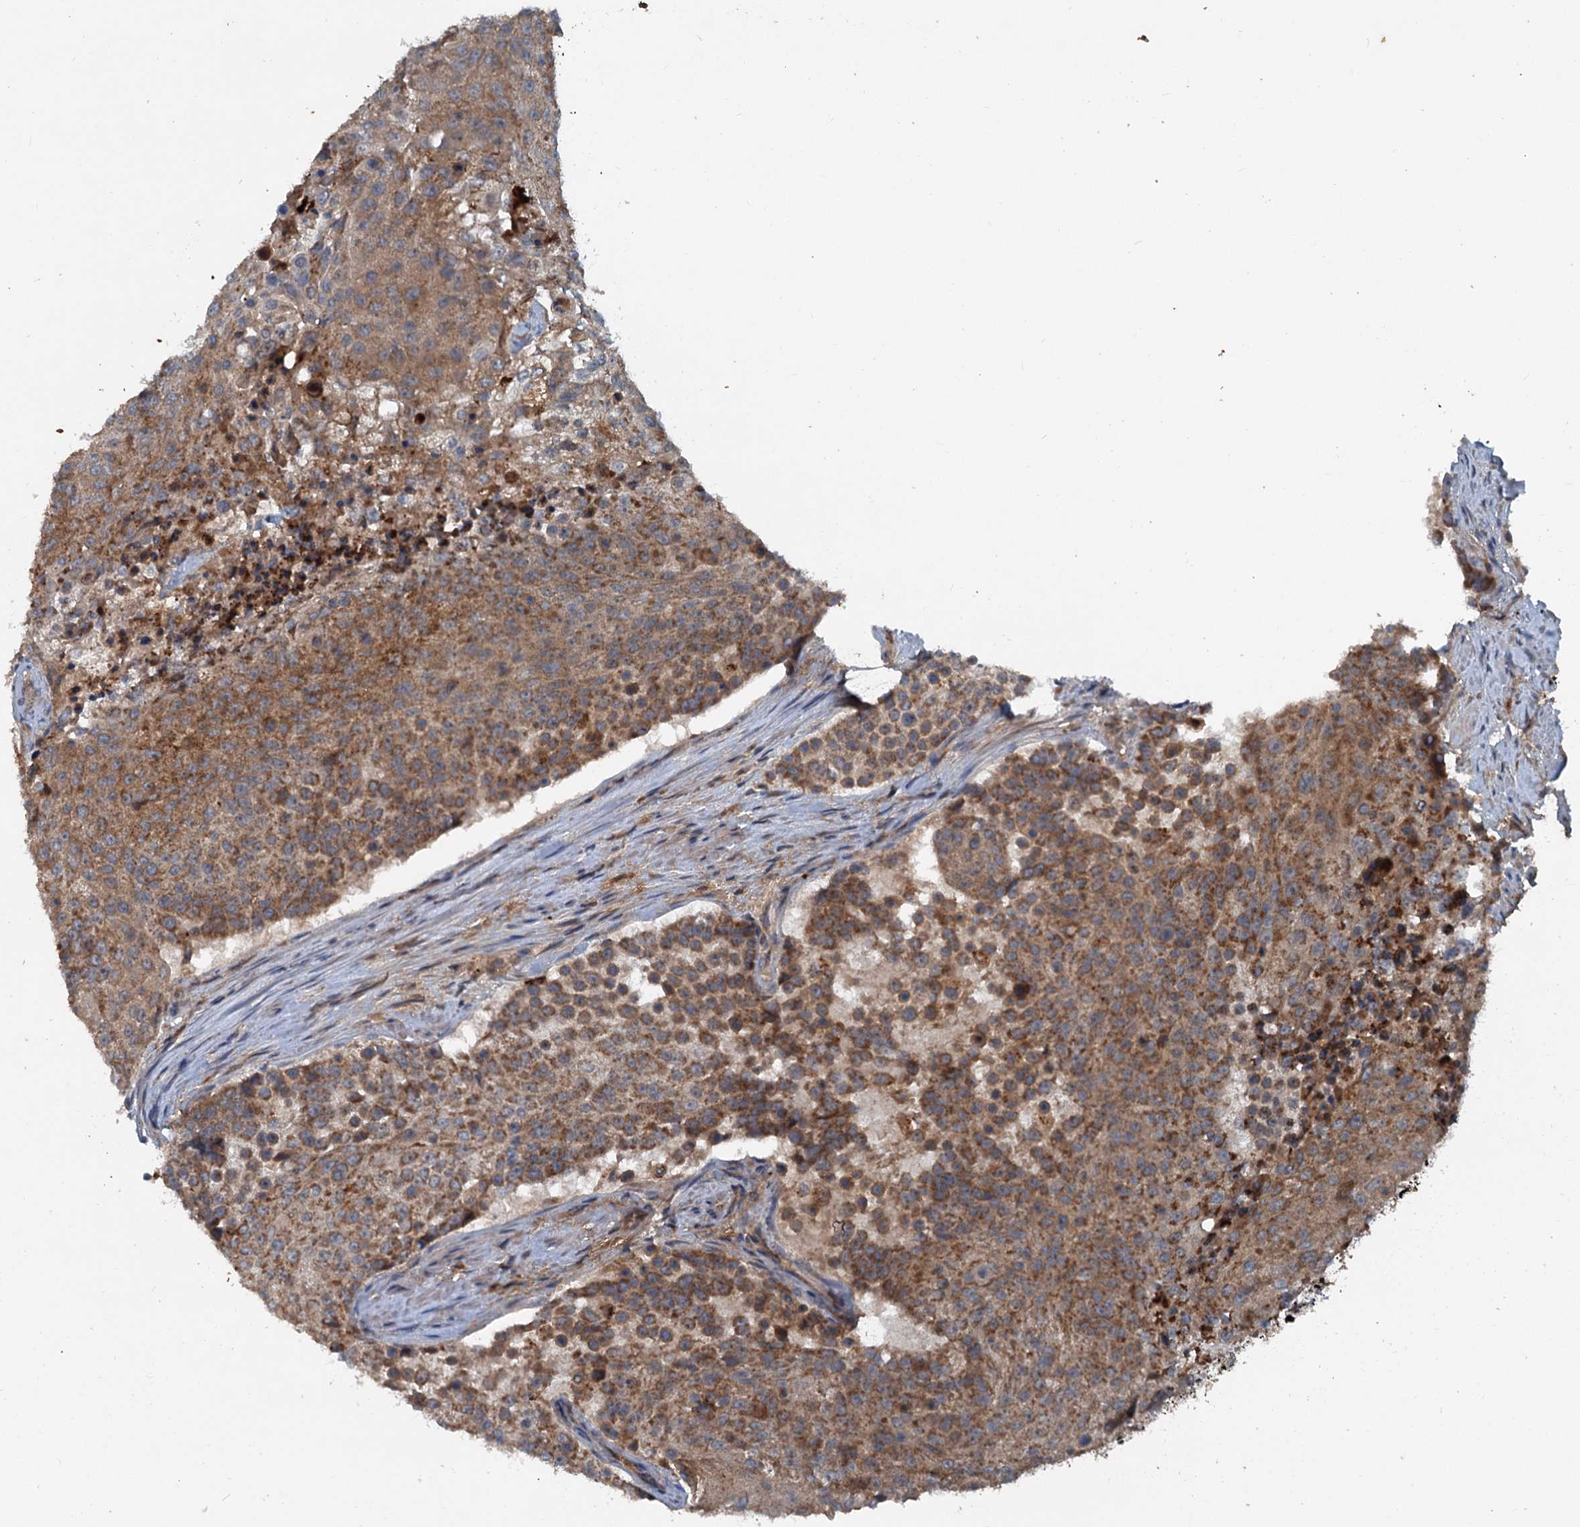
{"staining": {"intensity": "moderate", "quantity": ">75%", "location": "cytoplasmic/membranous"}, "tissue": "urothelial cancer", "cell_type": "Tumor cells", "image_type": "cancer", "snomed": [{"axis": "morphology", "description": "Urothelial carcinoma, High grade"}, {"axis": "topography", "description": "Urinary bladder"}], "caption": "Protein expression by immunohistochemistry displays moderate cytoplasmic/membranous expression in about >75% of tumor cells in high-grade urothelial carcinoma. (Brightfield microscopy of DAB IHC at high magnification).", "gene": "N4BP2L2", "patient": {"sex": "female", "age": 63}}